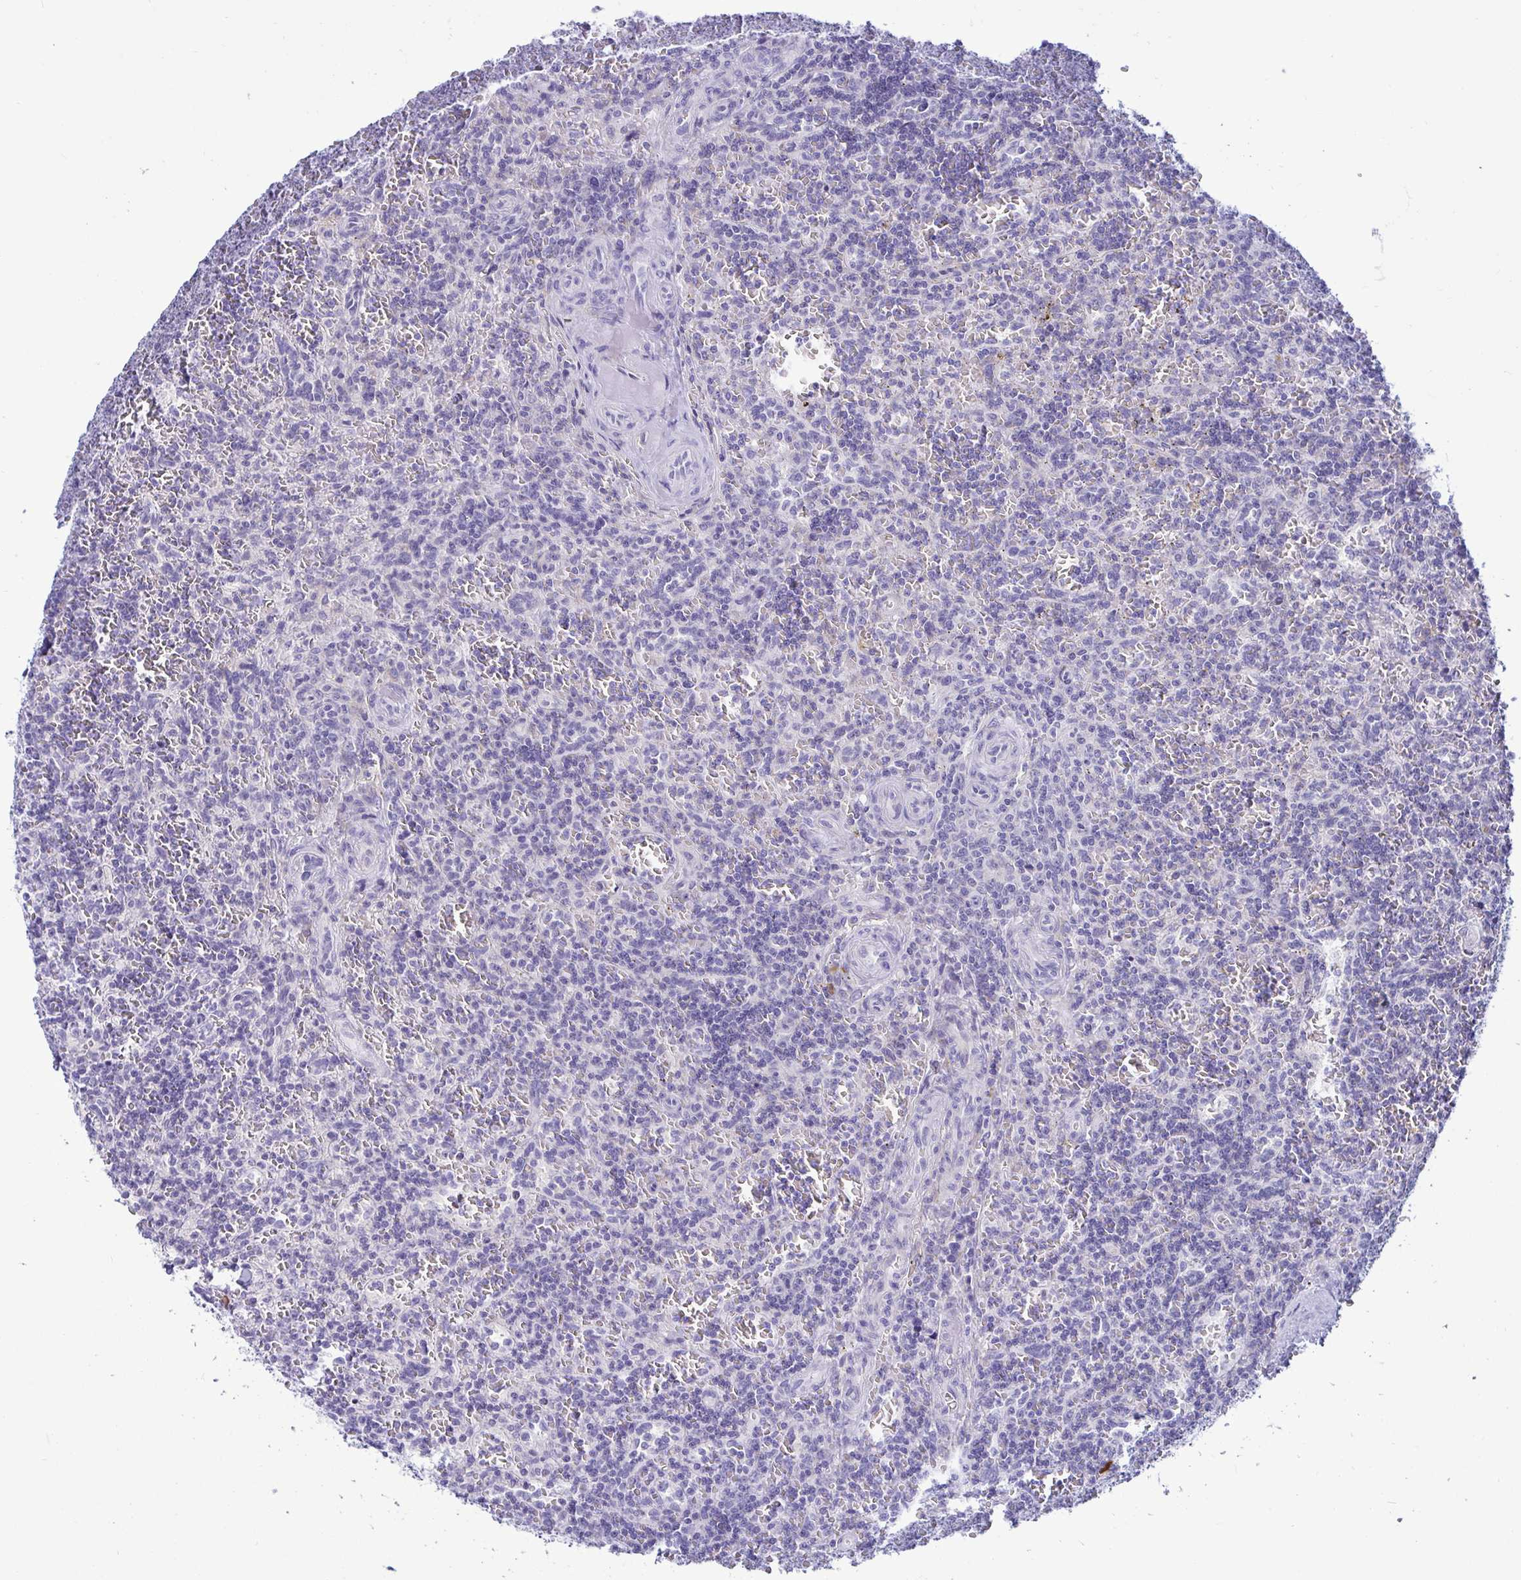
{"staining": {"intensity": "negative", "quantity": "none", "location": "none"}, "tissue": "lymphoma", "cell_type": "Tumor cells", "image_type": "cancer", "snomed": [{"axis": "morphology", "description": "Malignant lymphoma, non-Hodgkin's type, Low grade"}, {"axis": "topography", "description": "Spleen"}], "caption": "Tumor cells show no significant positivity in lymphoma.", "gene": "TFPI2", "patient": {"sex": "male", "age": 73}}